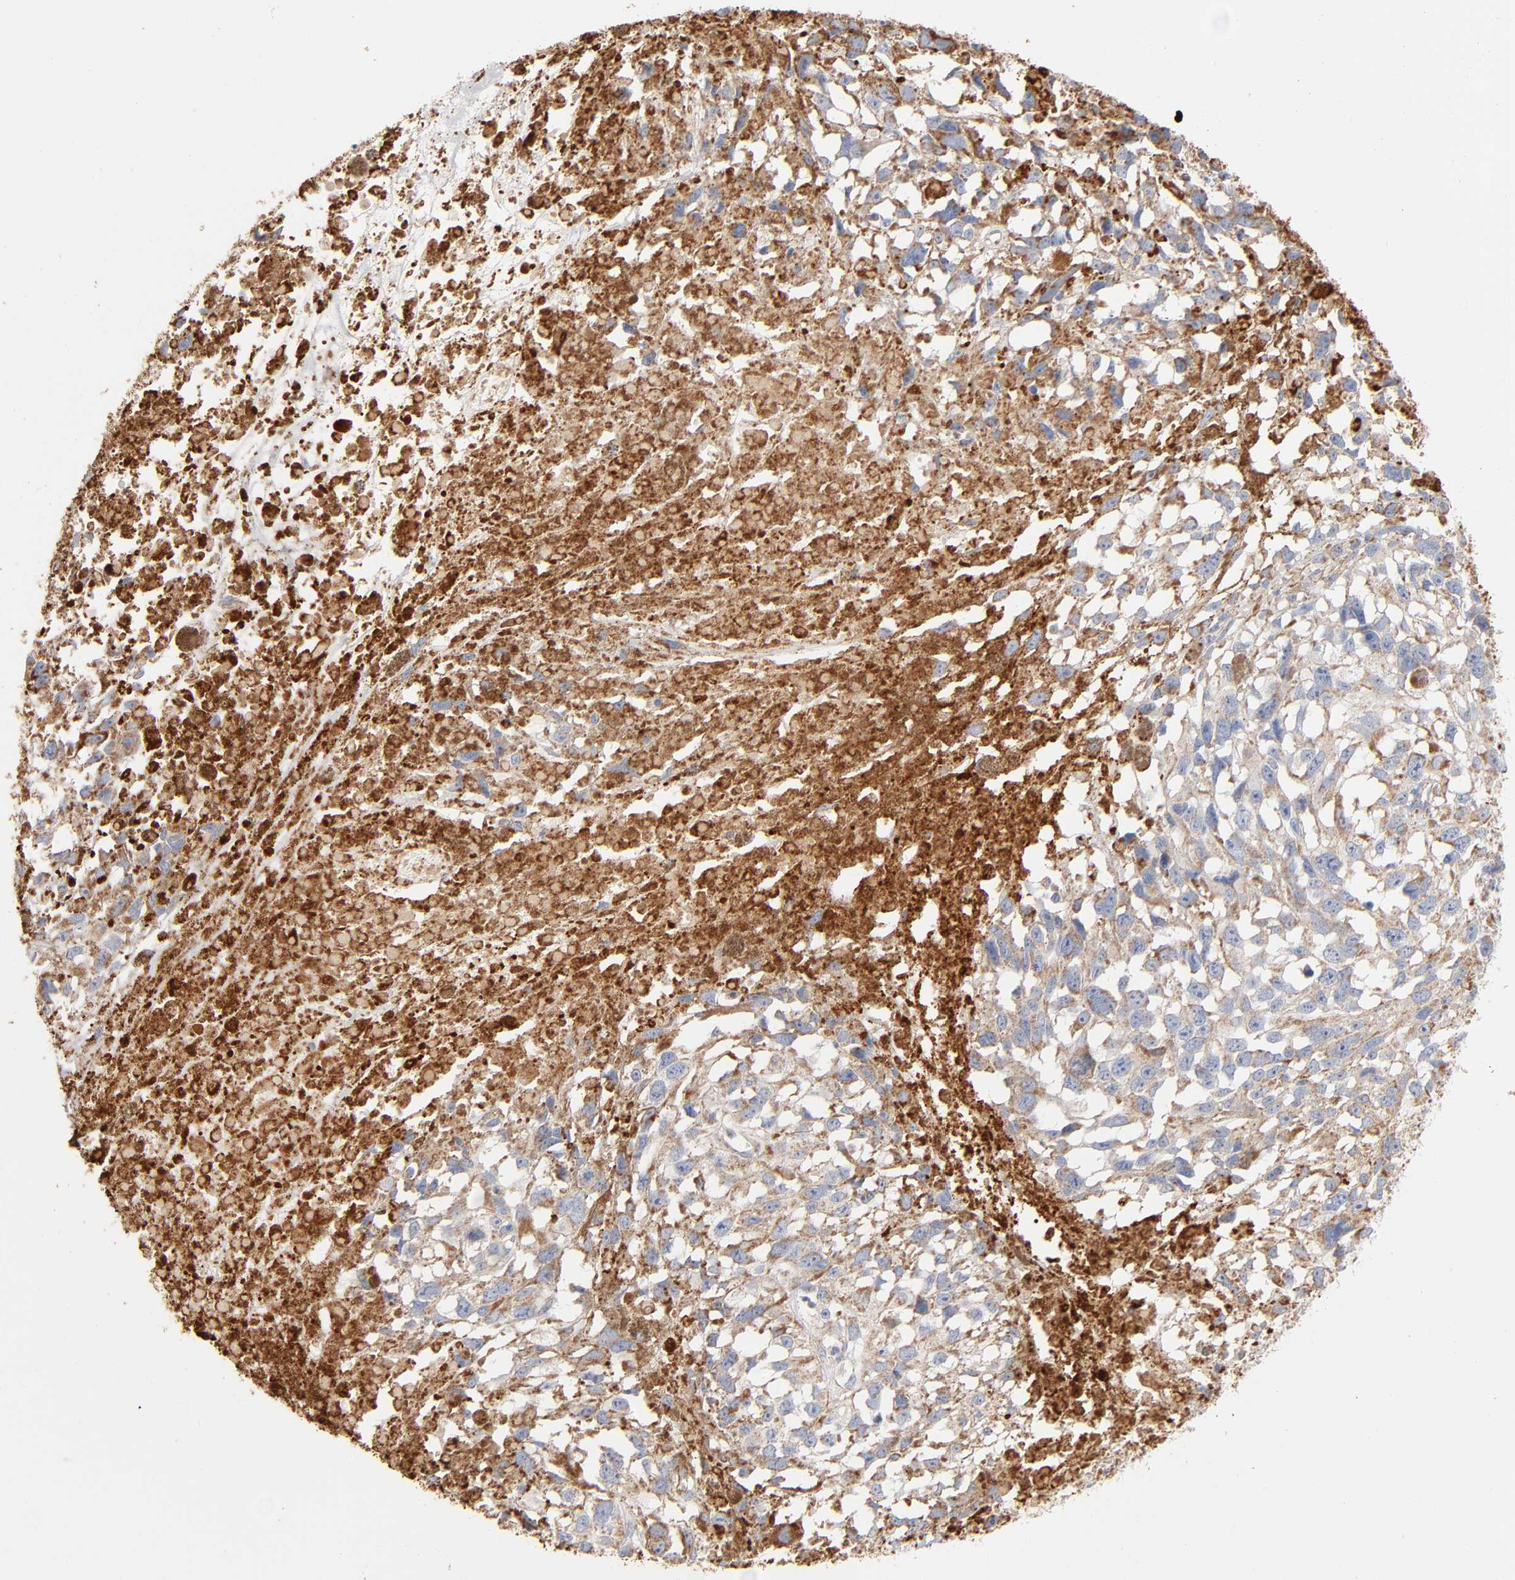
{"staining": {"intensity": "moderate", "quantity": ">75%", "location": "cytoplasmic/membranous"}, "tissue": "melanoma", "cell_type": "Tumor cells", "image_type": "cancer", "snomed": [{"axis": "morphology", "description": "Malignant melanoma, Metastatic site"}, {"axis": "topography", "description": "Lymph node"}], "caption": "Human malignant melanoma (metastatic site) stained with a brown dye shows moderate cytoplasmic/membranous positive expression in approximately >75% of tumor cells.", "gene": "UQCRC1", "patient": {"sex": "male", "age": 59}}